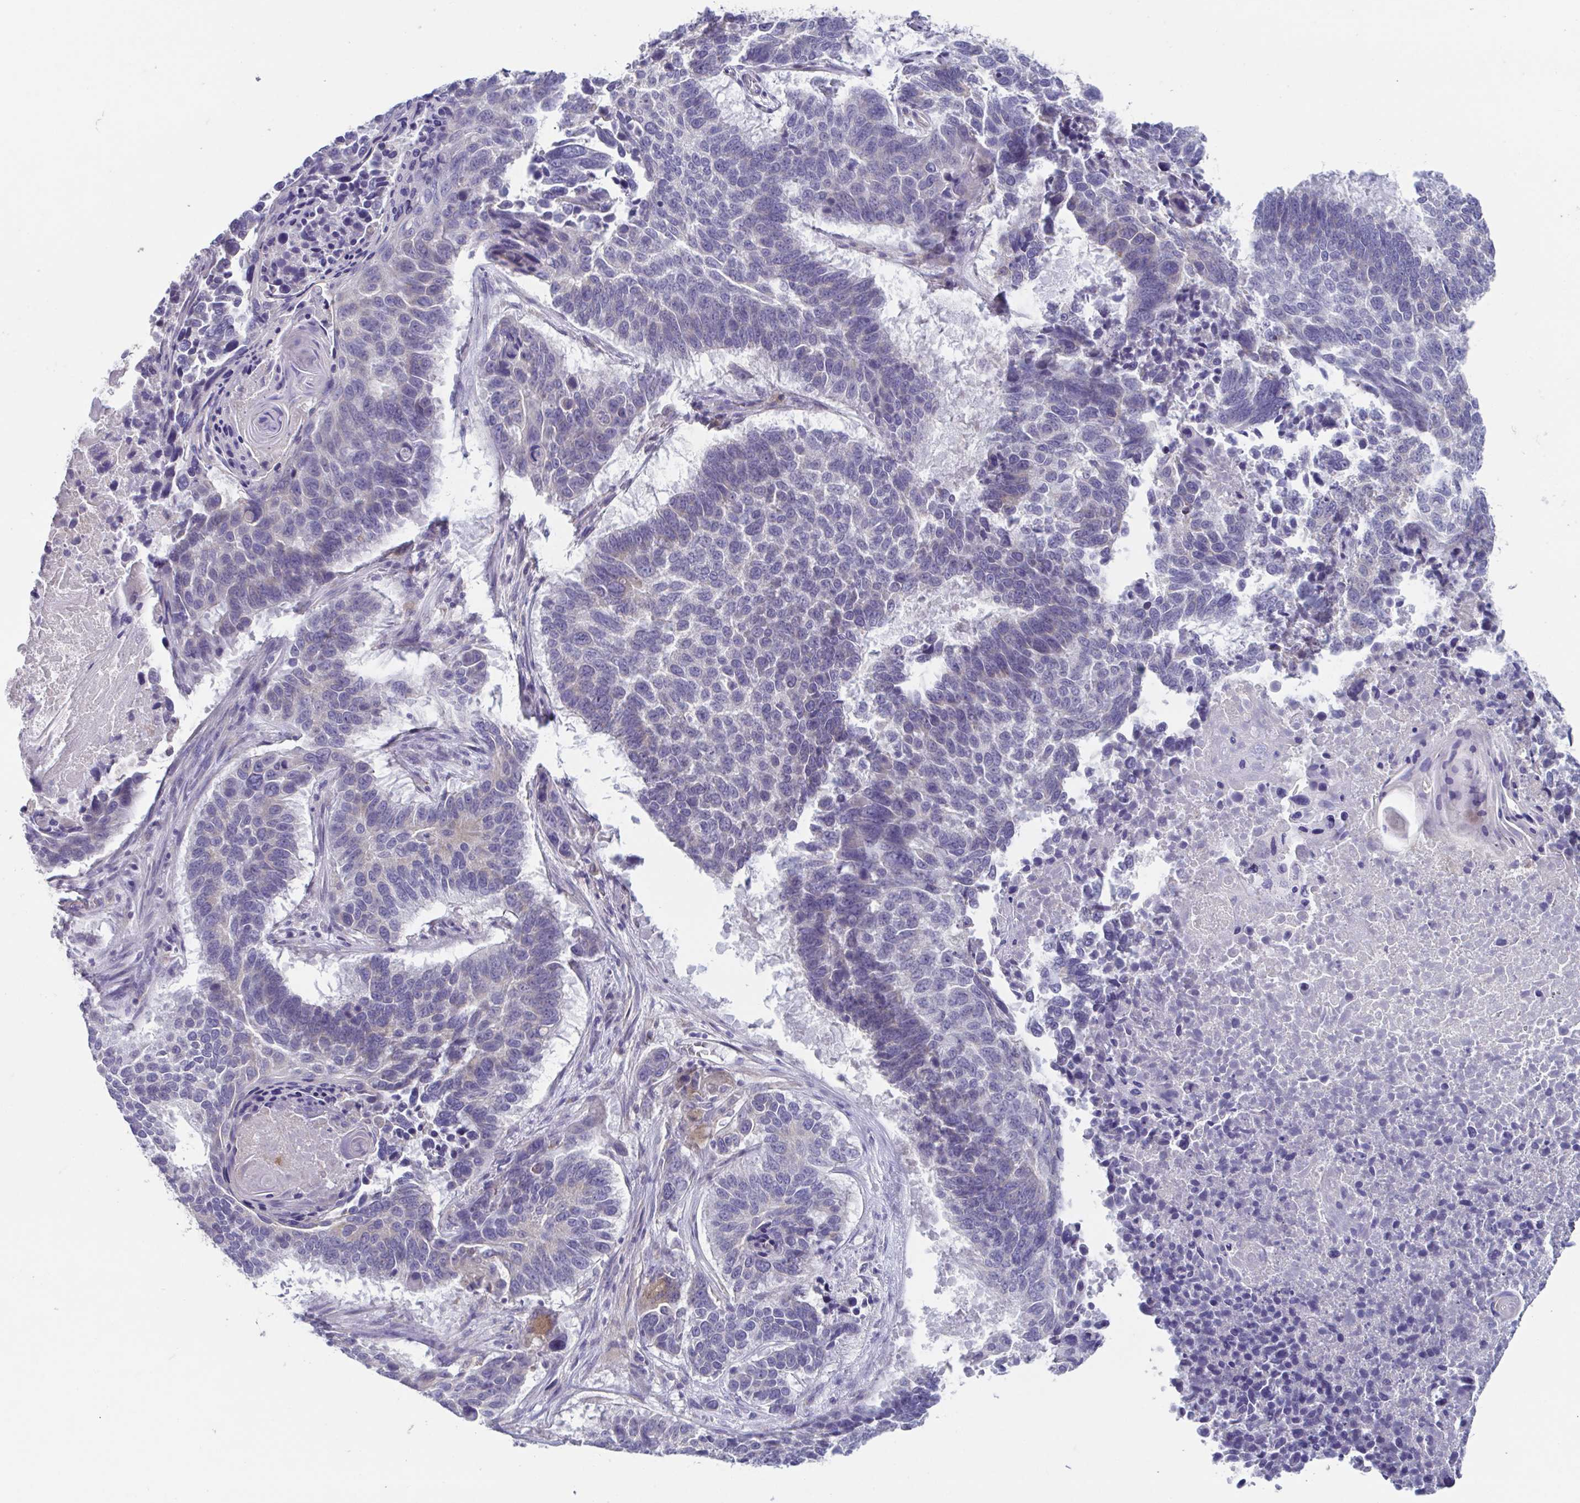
{"staining": {"intensity": "negative", "quantity": "none", "location": "none"}, "tissue": "lung cancer", "cell_type": "Tumor cells", "image_type": "cancer", "snomed": [{"axis": "morphology", "description": "Squamous cell carcinoma, NOS"}, {"axis": "topography", "description": "Lung"}], "caption": "High magnification brightfield microscopy of lung cancer stained with DAB (3,3'-diaminobenzidine) (brown) and counterstained with hematoxylin (blue): tumor cells show no significant expression. (Stains: DAB (3,3'-diaminobenzidine) IHC with hematoxylin counter stain, Microscopy: brightfield microscopy at high magnification).", "gene": "RDH11", "patient": {"sex": "male", "age": 73}}